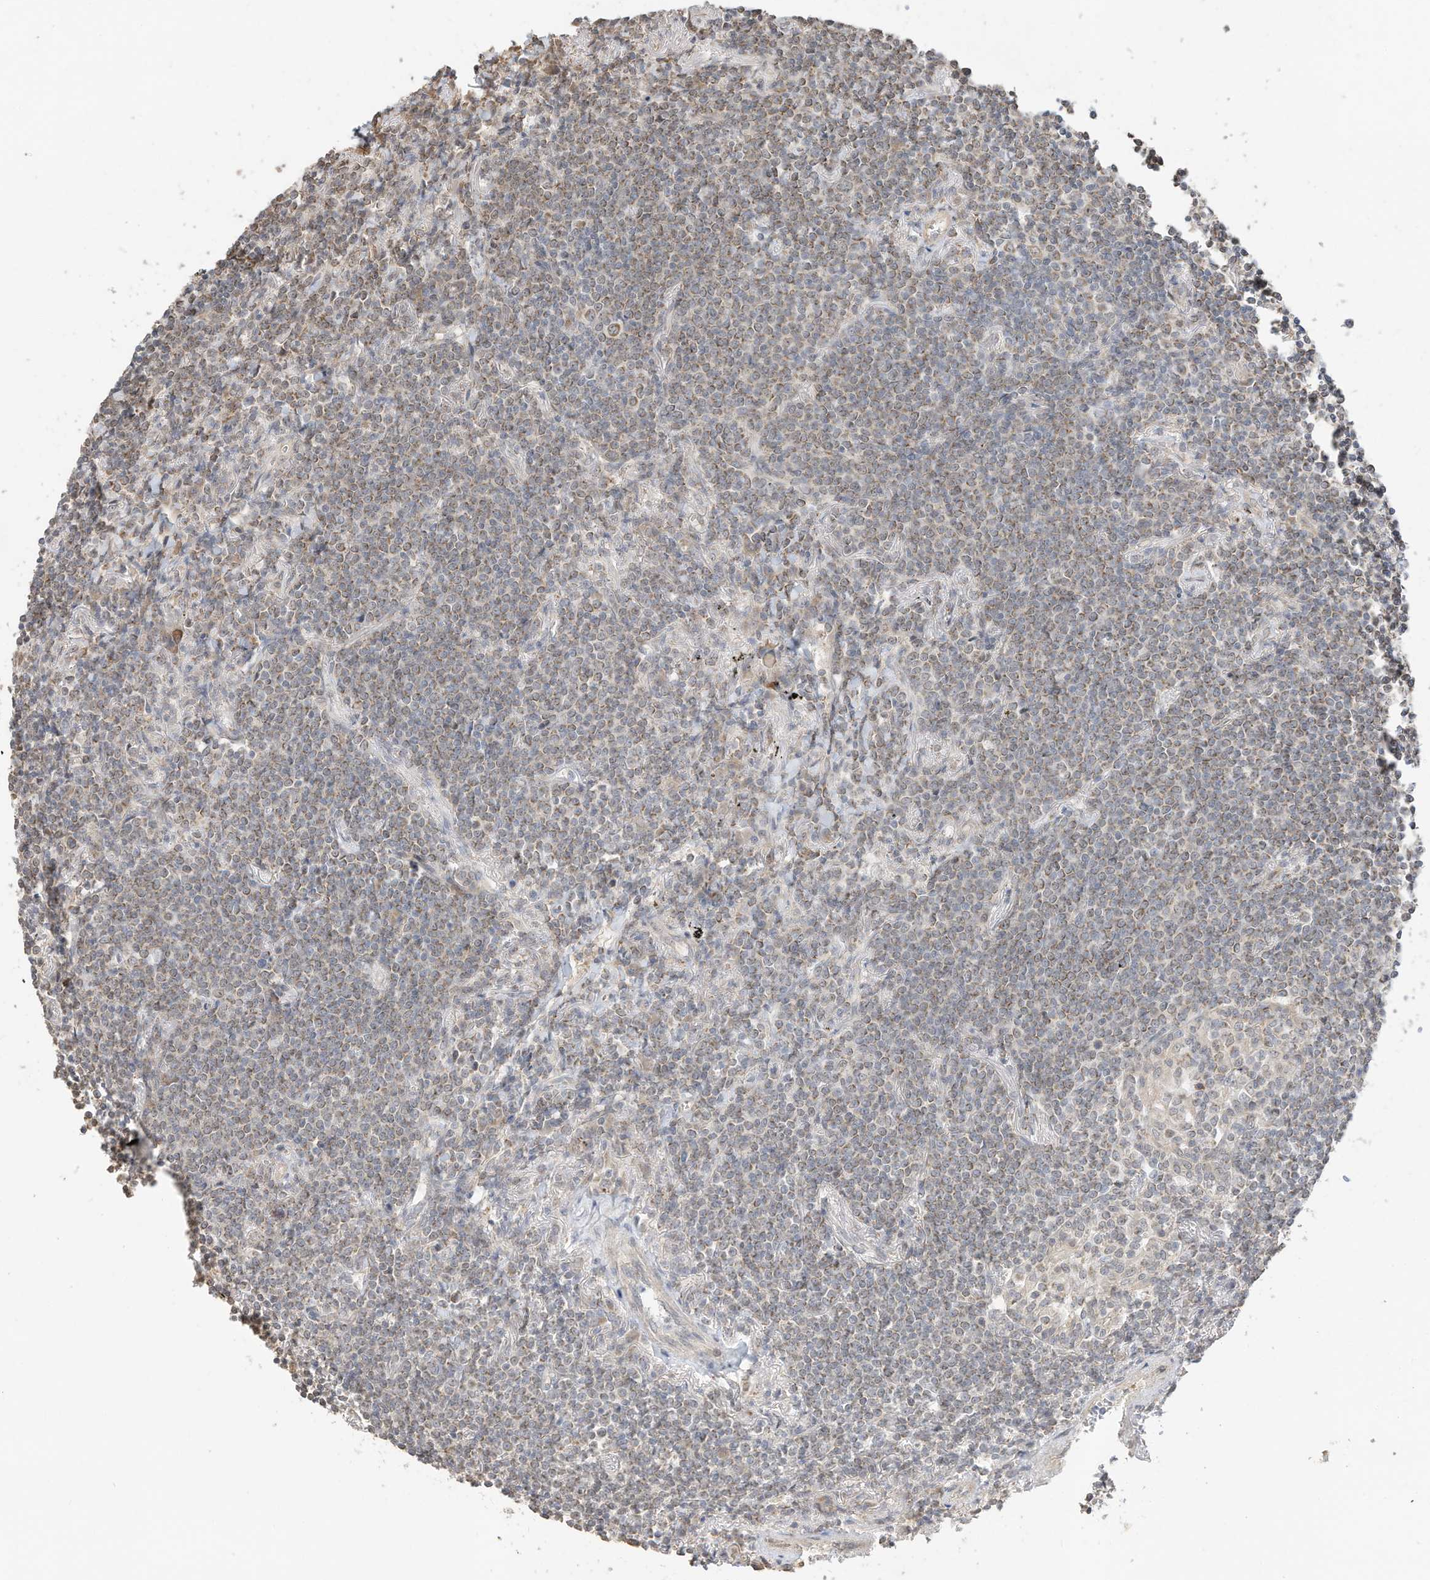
{"staining": {"intensity": "moderate", "quantity": ">75%", "location": "cytoplasmic/membranous"}, "tissue": "lymphoma", "cell_type": "Tumor cells", "image_type": "cancer", "snomed": [{"axis": "morphology", "description": "Malignant lymphoma, non-Hodgkin's type, Low grade"}, {"axis": "topography", "description": "Lung"}], "caption": "A high-resolution histopathology image shows immunohistochemistry staining of malignant lymphoma, non-Hodgkin's type (low-grade), which shows moderate cytoplasmic/membranous staining in approximately >75% of tumor cells.", "gene": "CAGE1", "patient": {"sex": "female", "age": 71}}